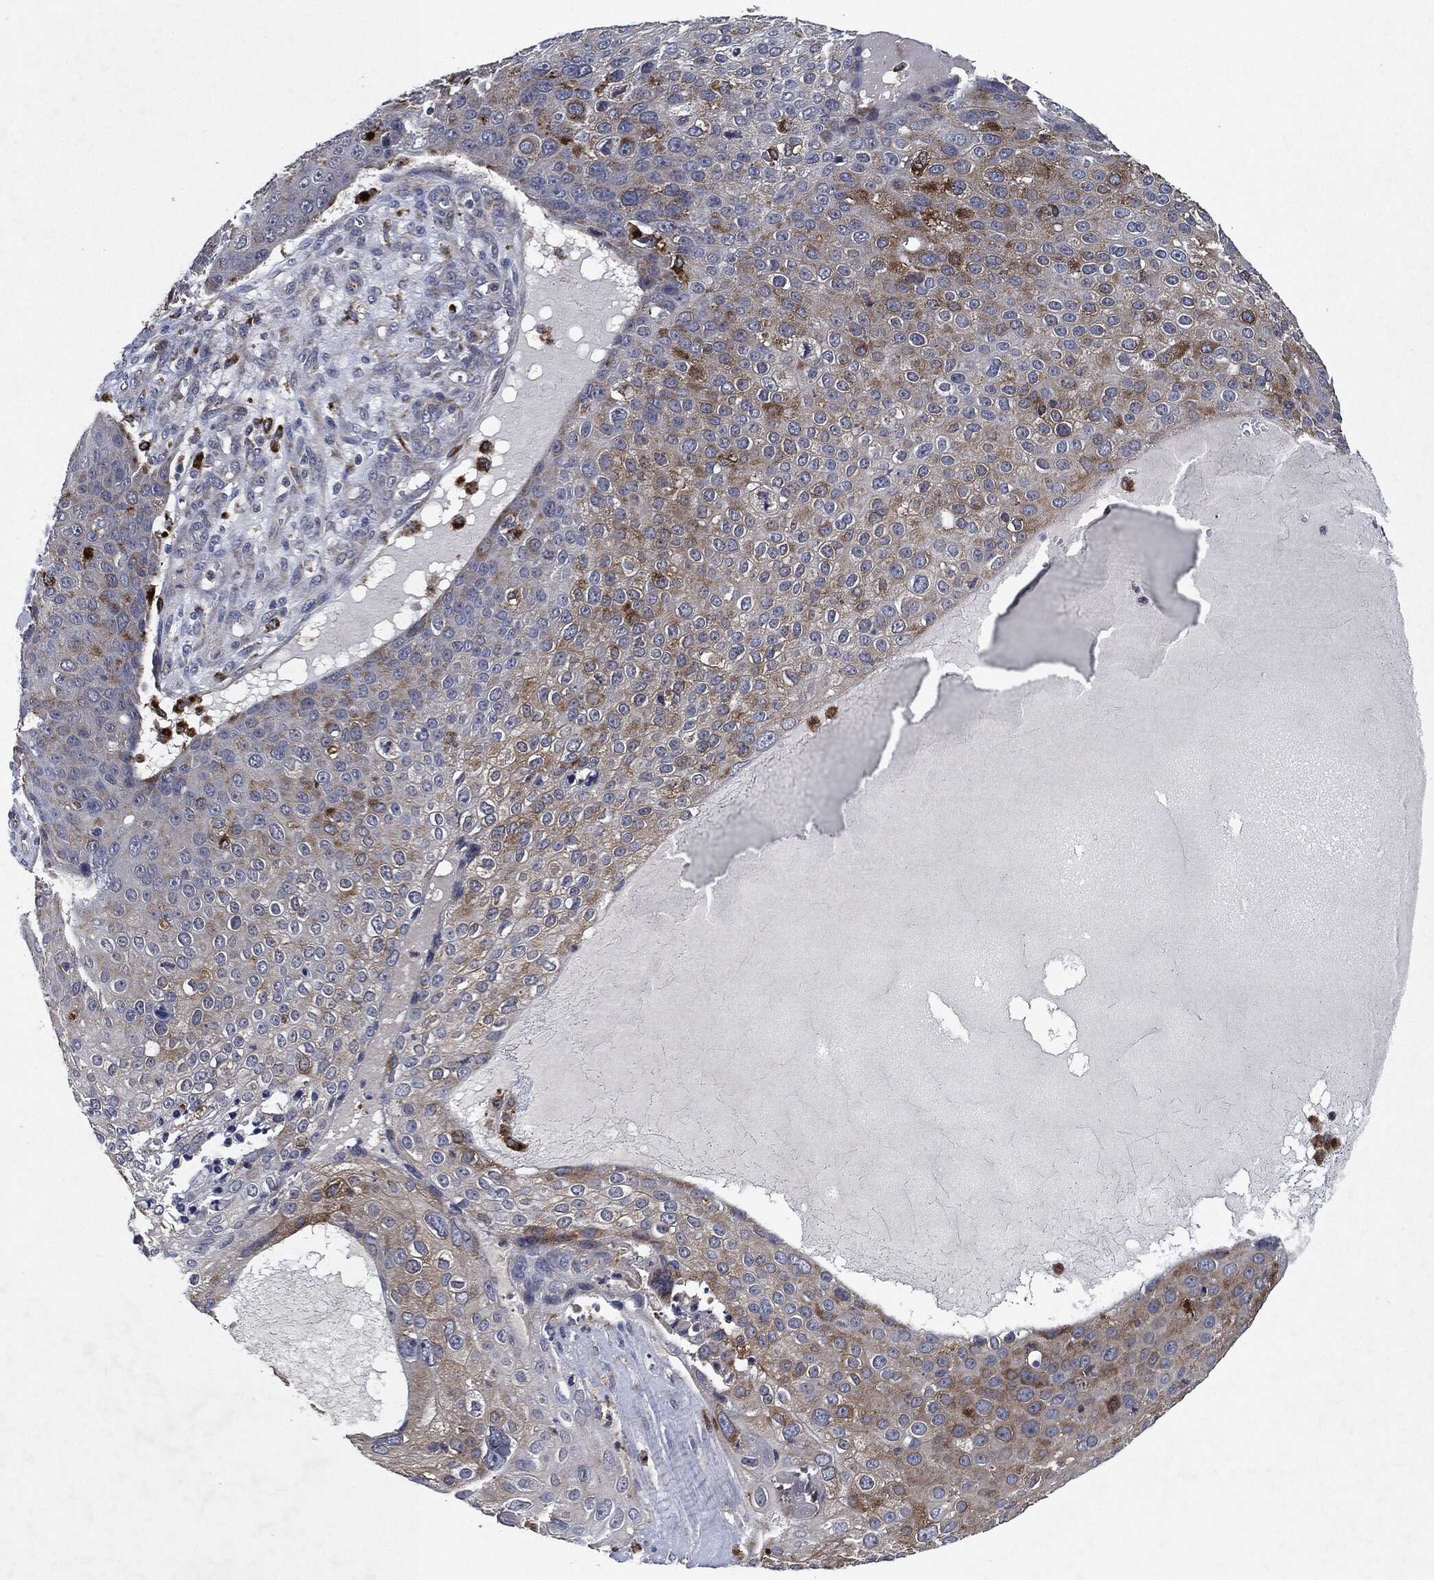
{"staining": {"intensity": "moderate", "quantity": "<25%", "location": "cytoplasmic/membranous"}, "tissue": "skin cancer", "cell_type": "Tumor cells", "image_type": "cancer", "snomed": [{"axis": "morphology", "description": "Squamous cell carcinoma, NOS"}, {"axis": "topography", "description": "Skin"}], "caption": "IHC (DAB) staining of skin cancer (squamous cell carcinoma) reveals moderate cytoplasmic/membranous protein staining in about <25% of tumor cells.", "gene": "SLC31A2", "patient": {"sex": "male", "age": 71}}